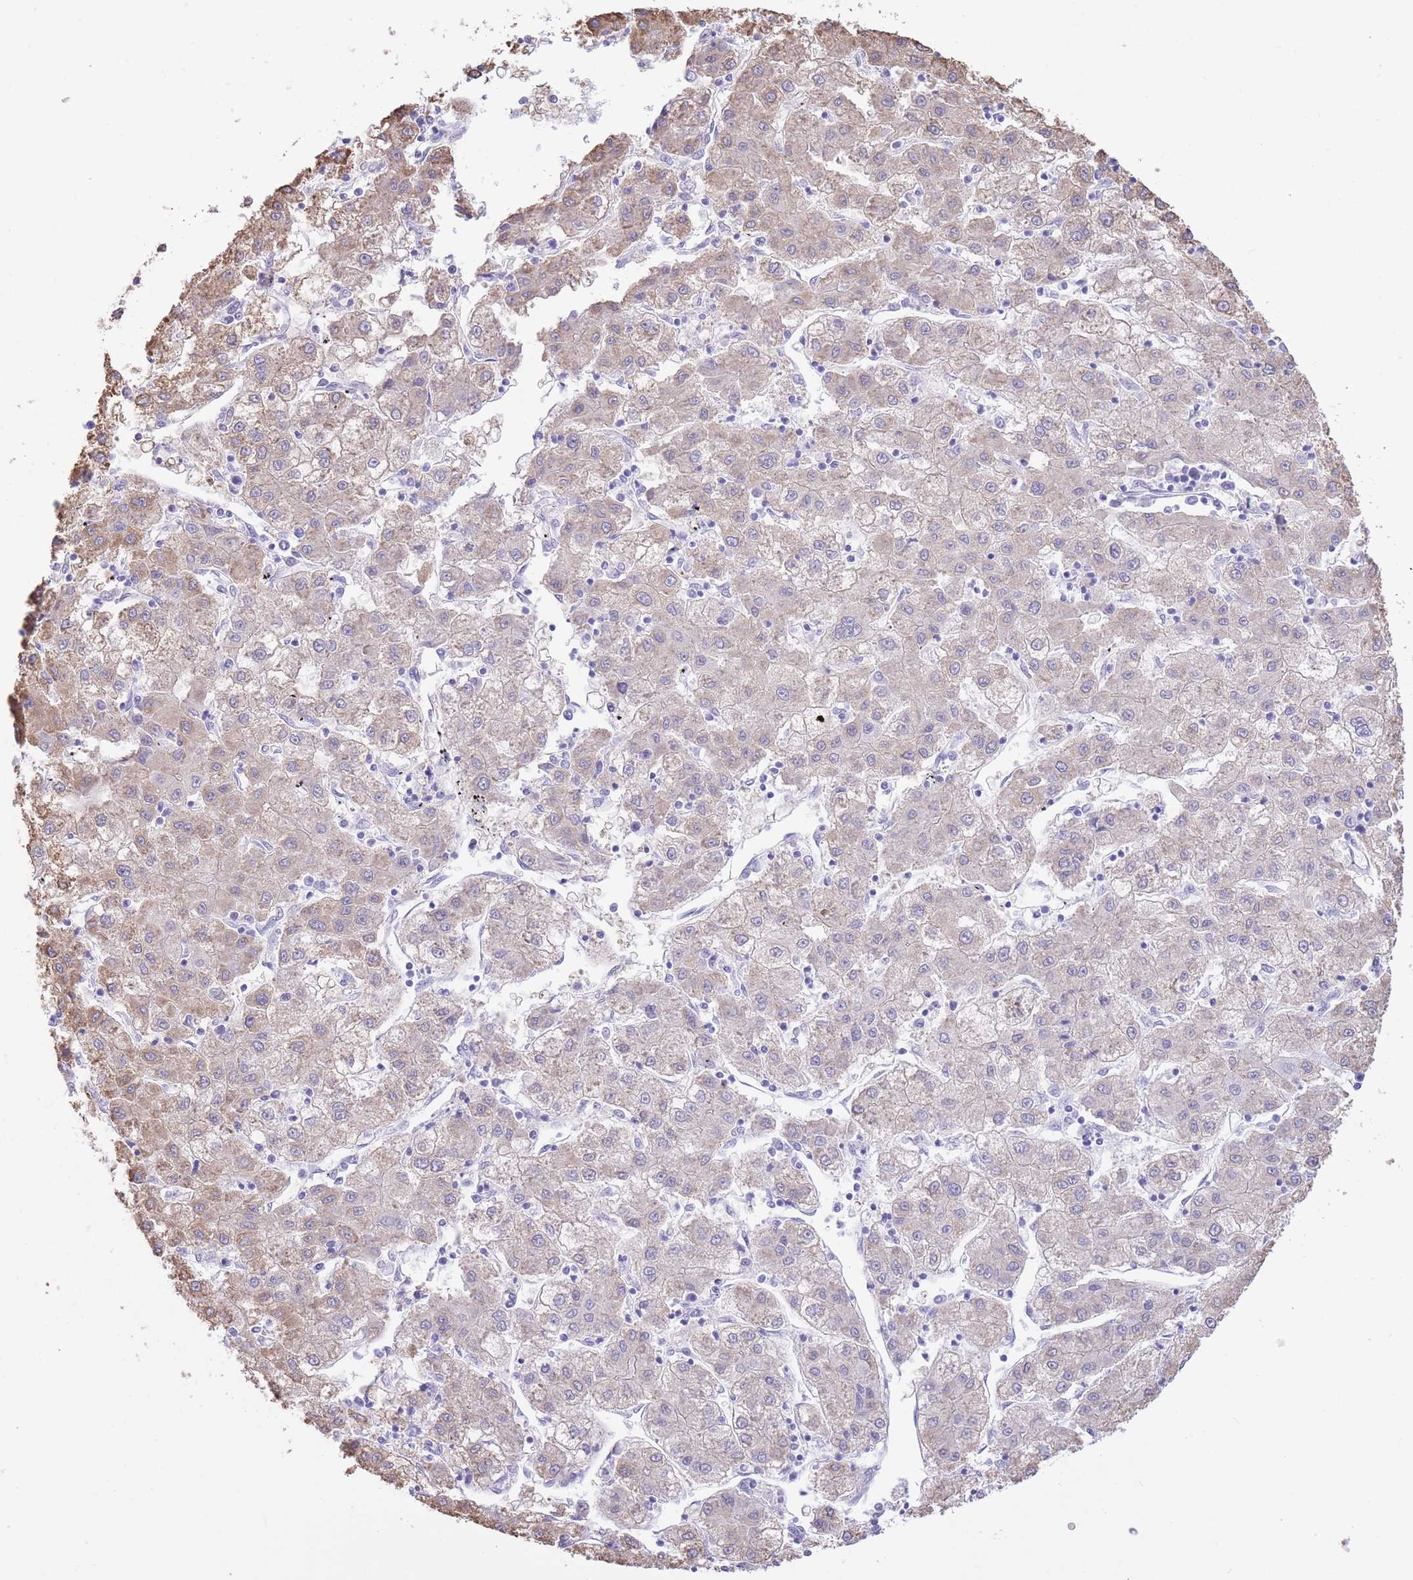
{"staining": {"intensity": "weak", "quantity": "<25%", "location": "cytoplasmic/membranous"}, "tissue": "liver cancer", "cell_type": "Tumor cells", "image_type": "cancer", "snomed": [{"axis": "morphology", "description": "Carcinoma, Hepatocellular, NOS"}, {"axis": "topography", "description": "Liver"}], "caption": "The IHC micrograph has no significant positivity in tumor cells of hepatocellular carcinoma (liver) tissue.", "gene": "PSG8", "patient": {"sex": "male", "age": 72}}